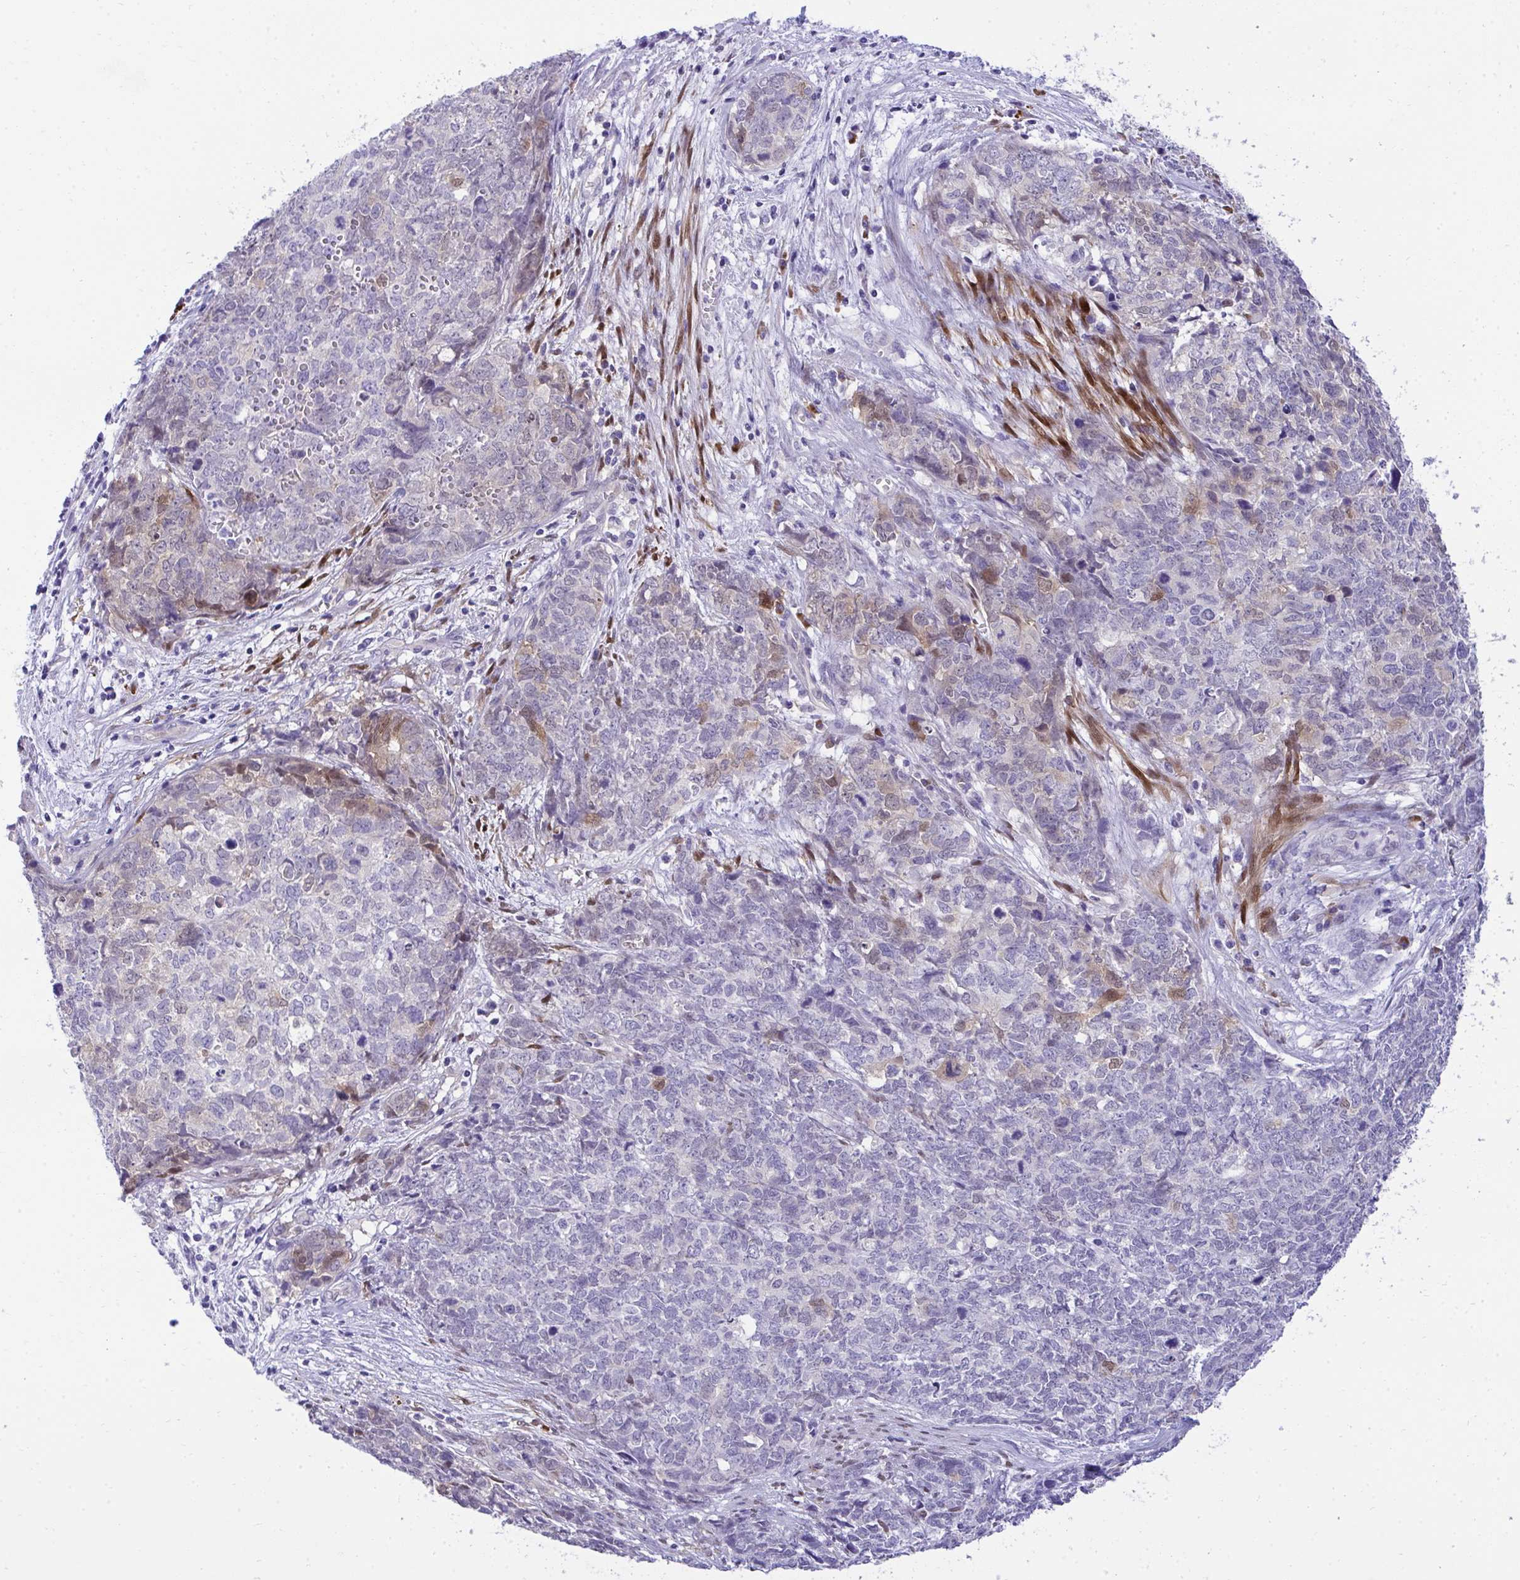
{"staining": {"intensity": "negative", "quantity": "none", "location": "none"}, "tissue": "cervical cancer", "cell_type": "Tumor cells", "image_type": "cancer", "snomed": [{"axis": "morphology", "description": "Adenocarcinoma, NOS"}, {"axis": "topography", "description": "Cervix"}], "caption": "This photomicrograph is of cervical cancer stained with immunohistochemistry to label a protein in brown with the nuclei are counter-stained blue. There is no staining in tumor cells.", "gene": "PGM2L1", "patient": {"sex": "female", "age": 63}}